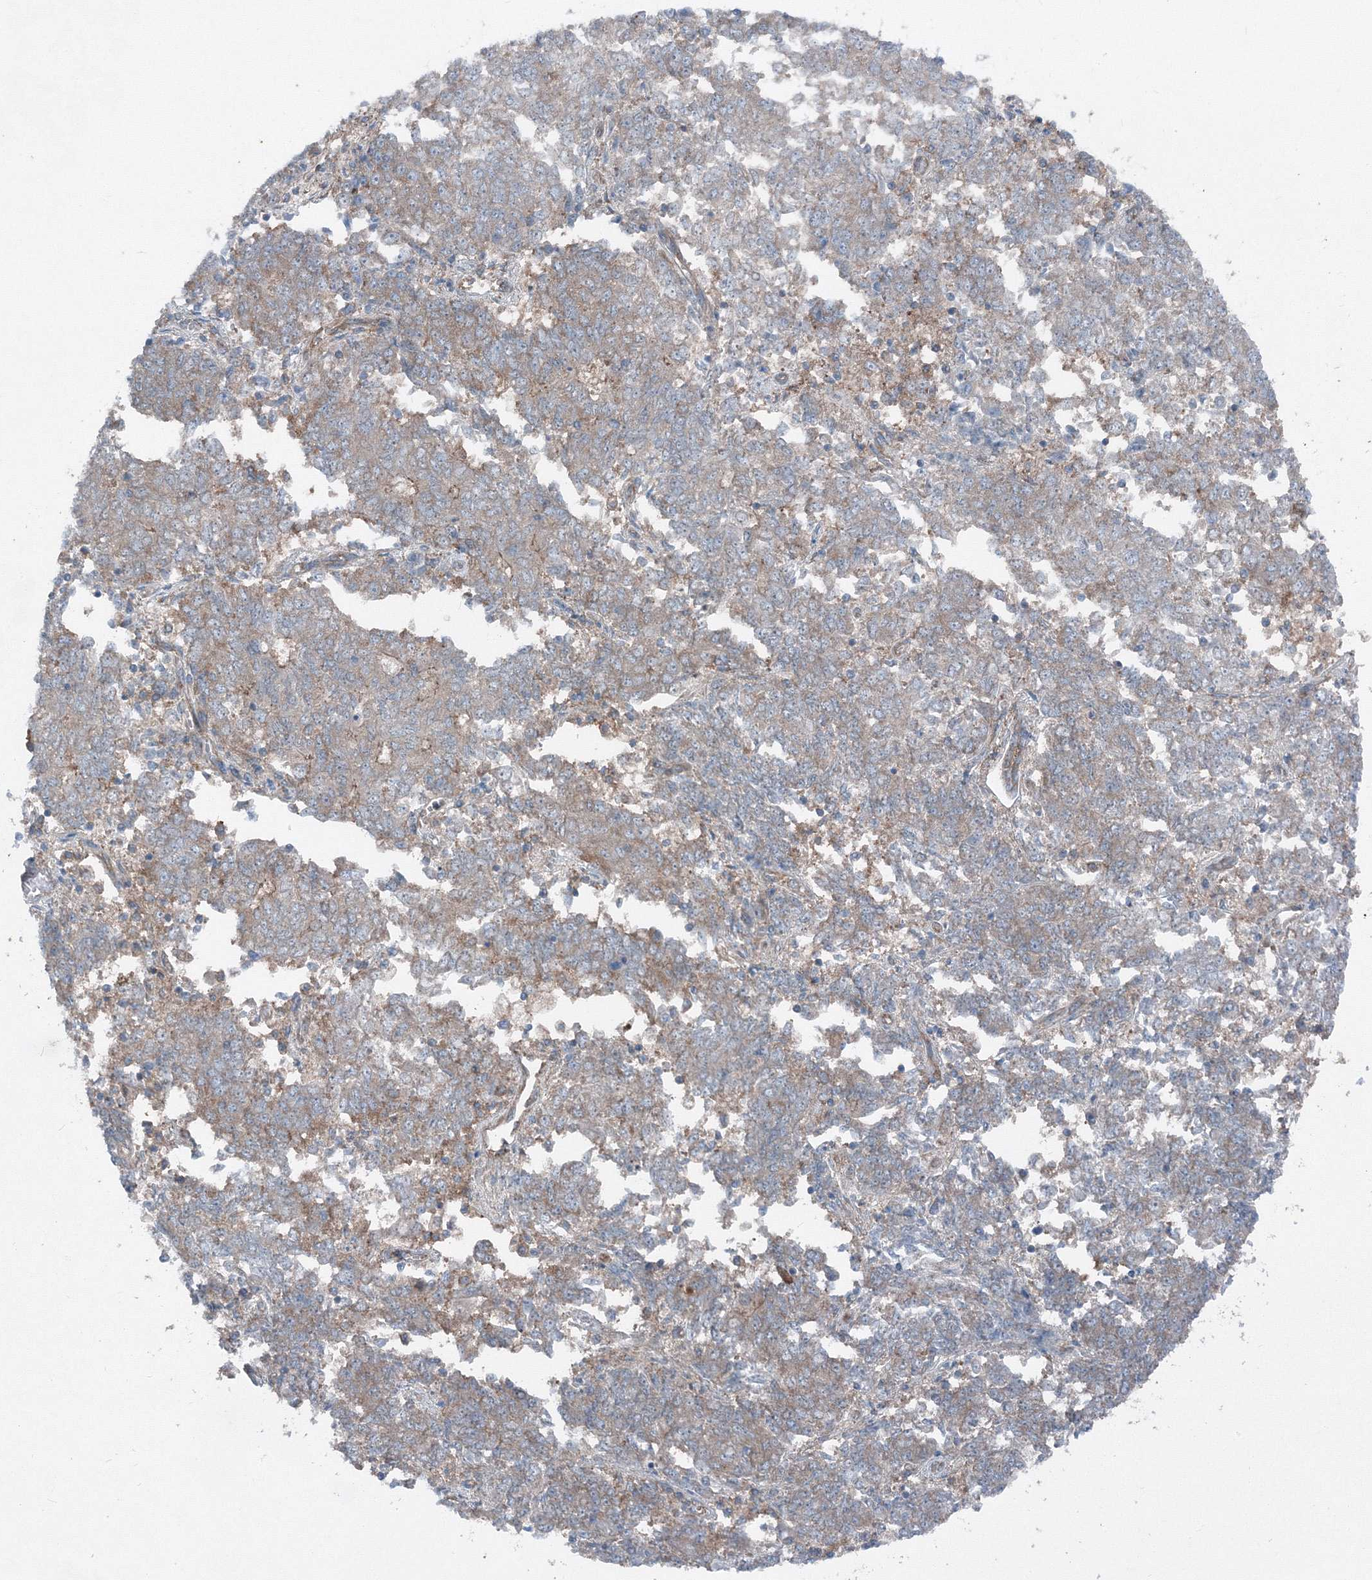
{"staining": {"intensity": "weak", "quantity": ">75%", "location": "cytoplasmic/membranous"}, "tissue": "endometrial cancer", "cell_type": "Tumor cells", "image_type": "cancer", "snomed": [{"axis": "morphology", "description": "Adenocarcinoma, NOS"}, {"axis": "topography", "description": "Endometrium"}], "caption": "Human adenocarcinoma (endometrial) stained with a protein marker shows weak staining in tumor cells.", "gene": "TPRKB", "patient": {"sex": "female", "age": 80}}